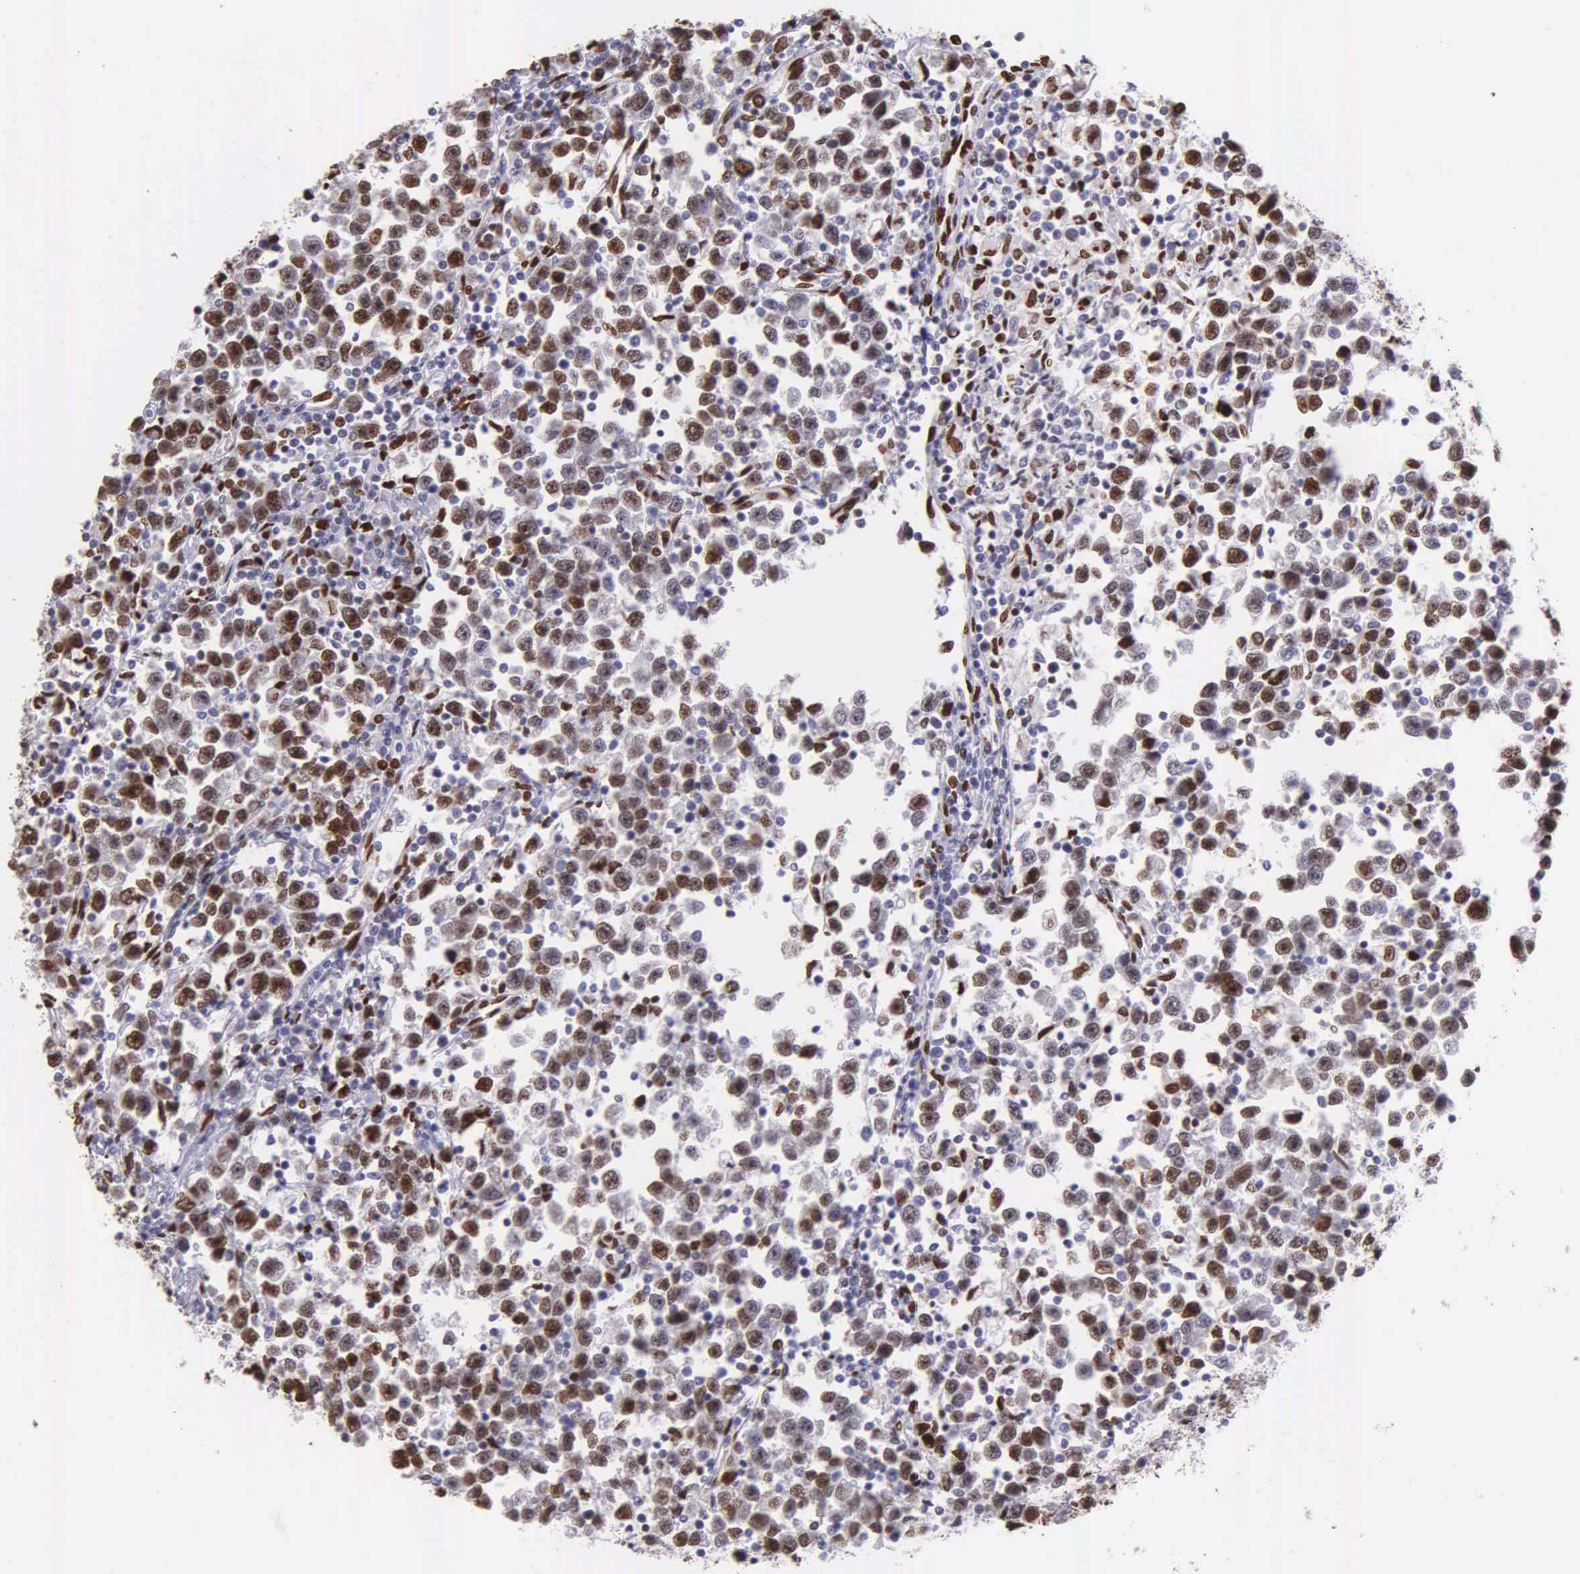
{"staining": {"intensity": "moderate", "quantity": ">75%", "location": "nuclear"}, "tissue": "testis cancer", "cell_type": "Tumor cells", "image_type": "cancer", "snomed": [{"axis": "morphology", "description": "Seminoma, NOS"}, {"axis": "topography", "description": "Testis"}], "caption": "Immunohistochemistry histopathology image of human testis cancer stained for a protein (brown), which shows medium levels of moderate nuclear positivity in about >75% of tumor cells.", "gene": "H1-0", "patient": {"sex": "male", "age": 43}}